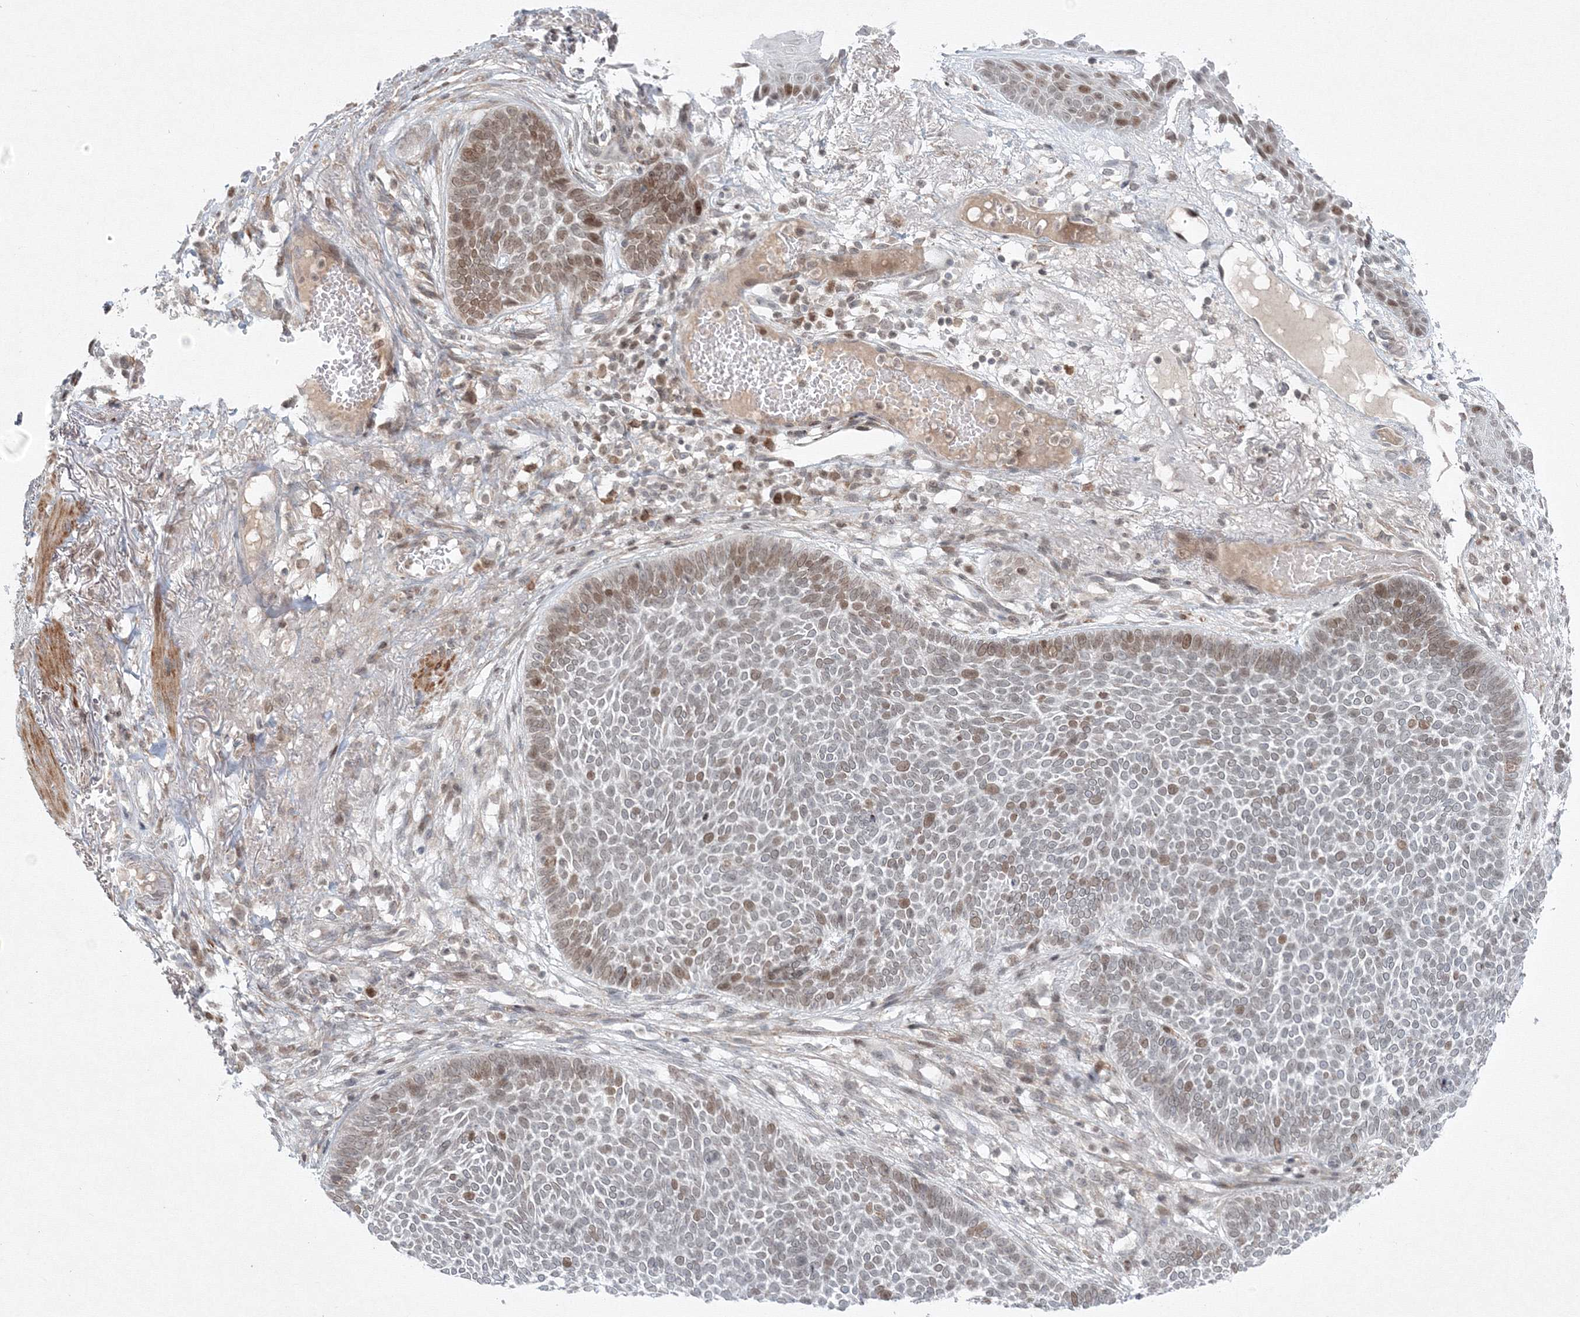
{"staining": {"intensity": "weak", "quantity": "<25%", "location": "nuclear"}, "tissue": "skin cancer", "cell_type": "Tumor cells", "image_type": "cancer", "snomed": [{"axis": "morphology", "description": "Normal tissue, NOS"}, {"axis": "morphology", "description": "Basal cell carcinoma"}, {"axis": "topography", "description": "Skin"}], "caption": "Immunohistochemical staining of skin basal cell carcinoma displays no significant staining in tumor cells.", "gene": "KIF4A", "patient": {"sex": "male", "age": 64}}